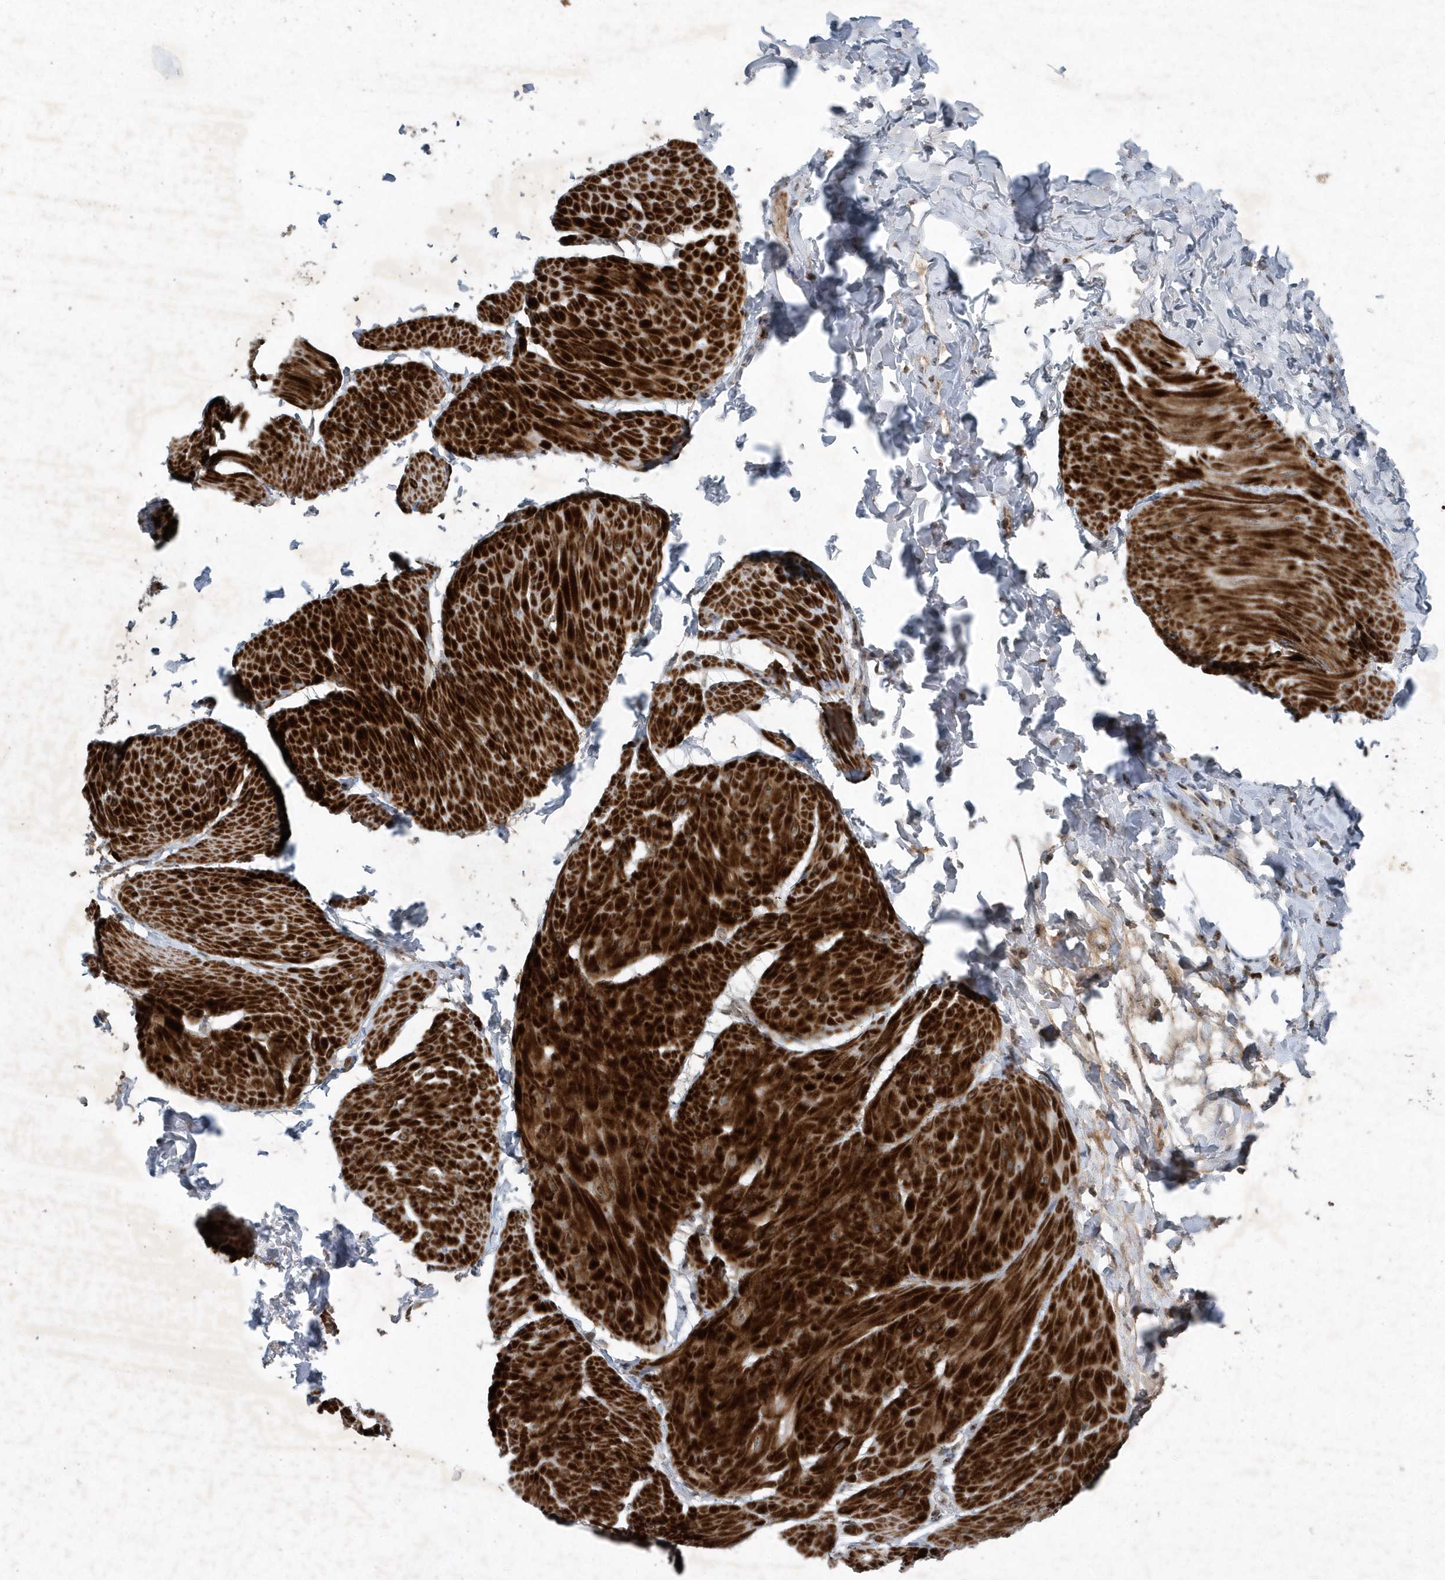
{"staining": {"intensity": "strong", "quantity": ">75%", "location": "cytoplasmic/membranous"}, "tissue": "smooth muscle", "cell_type": "Smooth muscle cells", "image_type": "normal", "snomed": [{"axis": "morphology", "description": "Urothelial carcinoma, High grade"}, {"axis": "topography", "description": "Urinary bladder"}], "caption": "Unremarkable smooth muscle demonstrates strong cytoplasmic/membranous positivity in about >75% of smooth muscle cells (Brightfield microscopy of DAB IHC at high magnification)..", "gene": "QTRT2", "patient": {"sex": "male", "age": 46}}